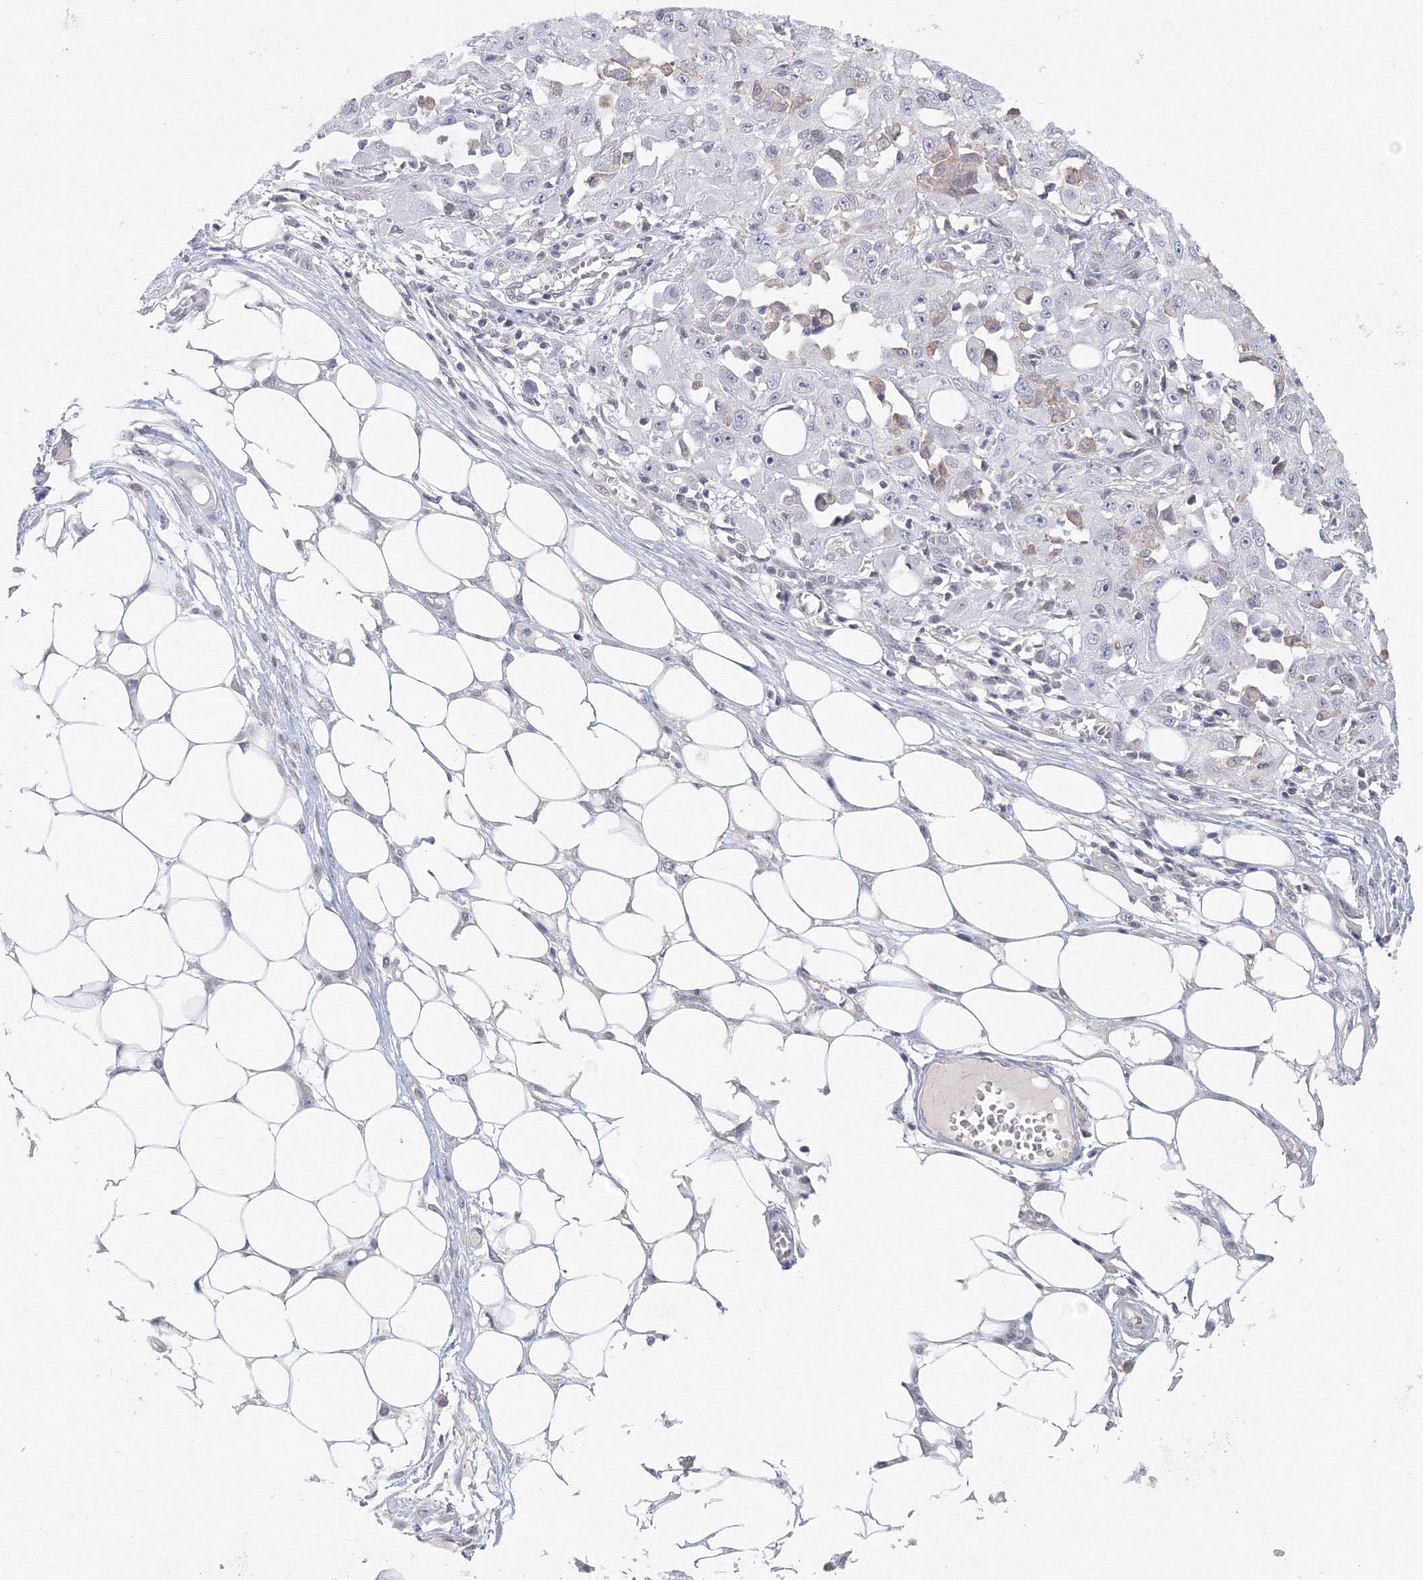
{"staining": {"intensity": "negative", "quantity": "none", "location": "none"}, "tissue": "skin cancer", "cell_type": "Tumor cells", "image_type": "cancer", "snomed": [{"axis": "morphology", "description": "Squamous cell carcinoma, NOS"}, {"axis": "morphology", "description": "Squamous cell carcinoma, metastatic, NOS"}, {"axis": "topography", "description": "Skin"}, {"axis": "topography", "description": "Lymph node"}], "caption": "There is no significant expression in tumor cells of squamous cell carcinoma (skin).", "gene": "SLC7A7", "patient": {"sex": "male", "age": 75}}